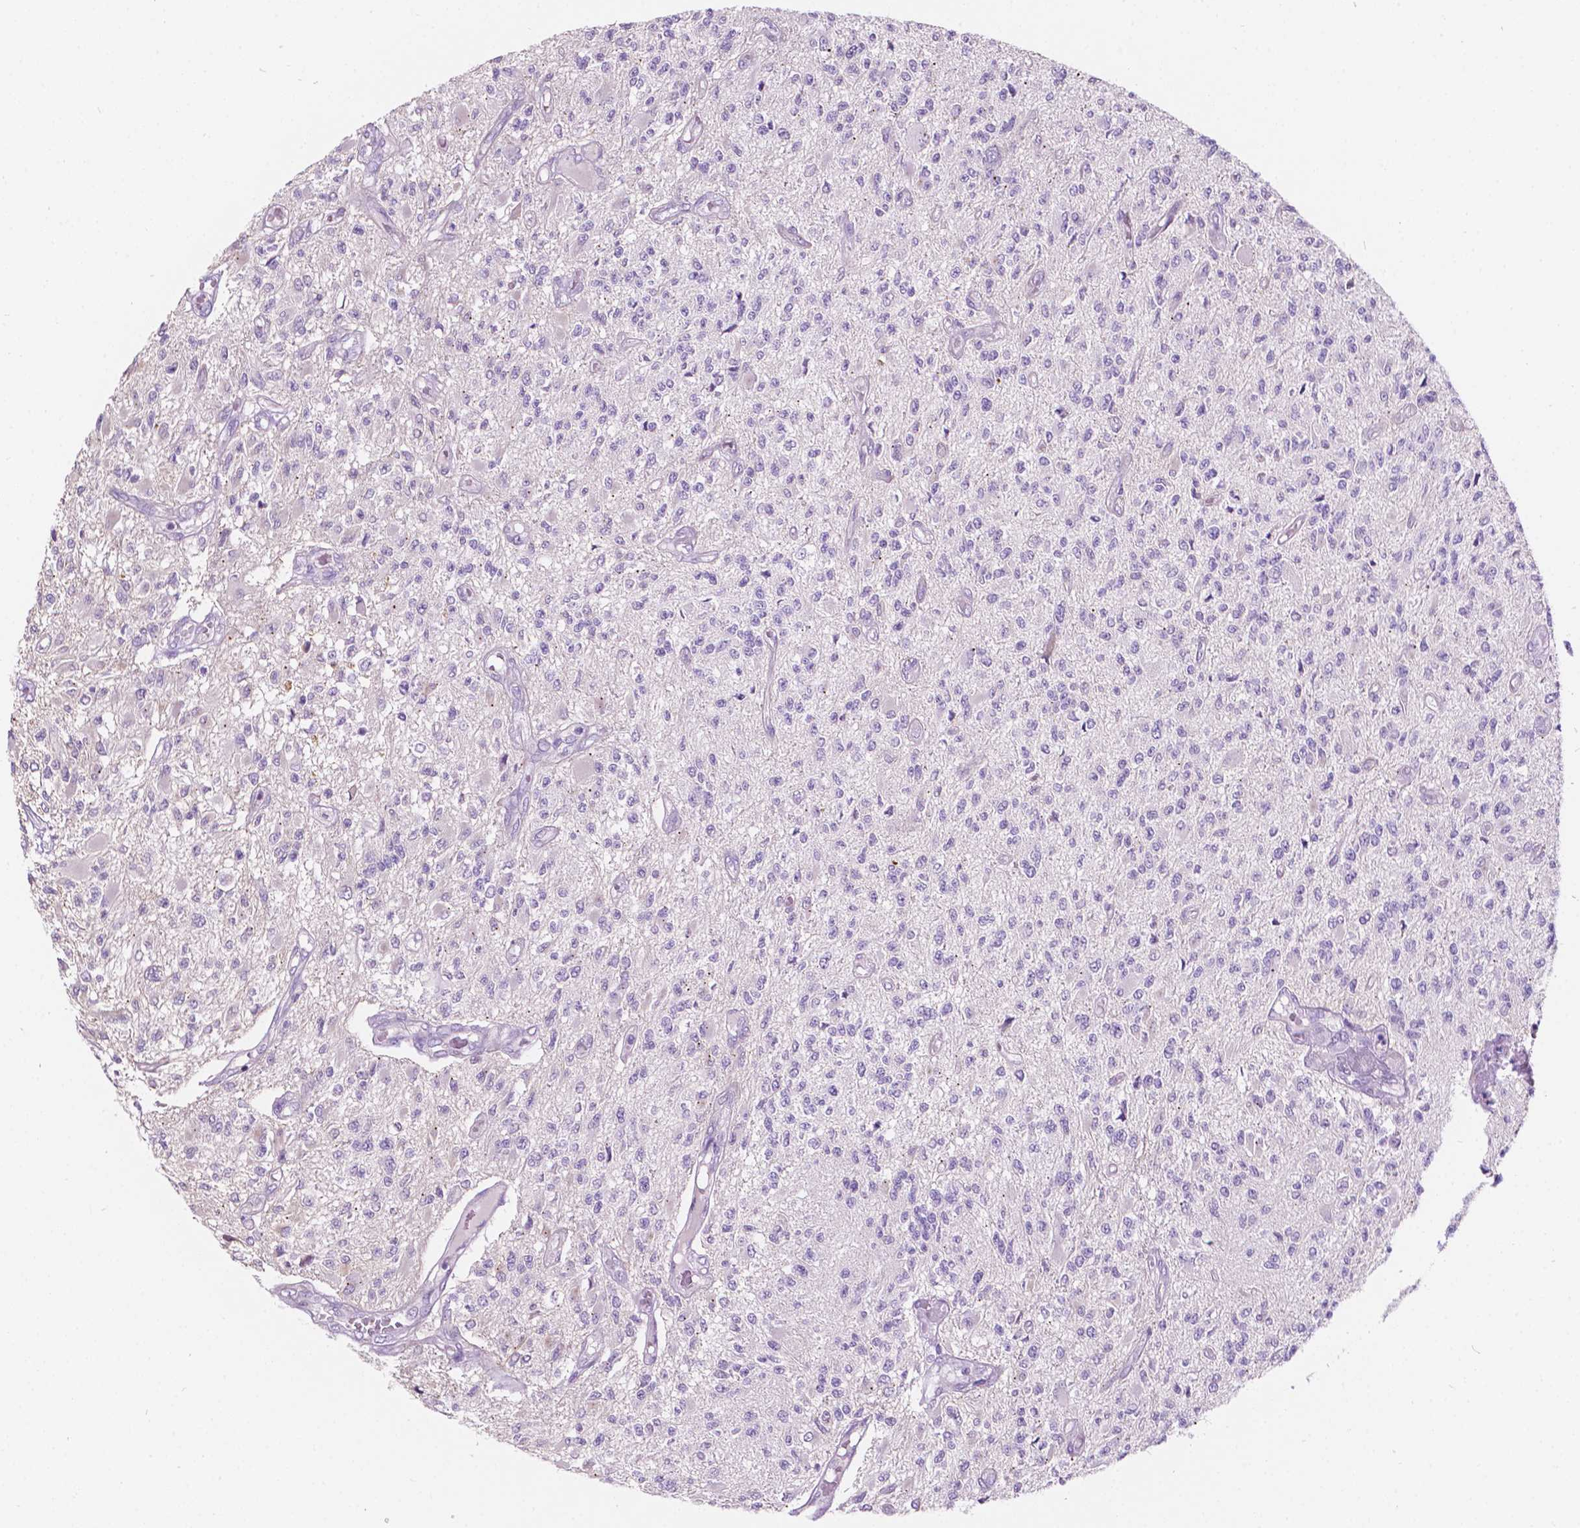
{"staining": {"intensity": "negative", "quantity": "none", "location": "none"}, "tissue": "glioma", "cell_type": "Tumor cells", "image_type": "cancer", "snomed": [{"axis": "morphology", "description": "Glioma, malignant, High grade"}, {"axis": "topography", "description": "Brain"}], "caption": "Immunohistochemistry photomicrograph of neoplastic tissue: human glioma stained with DAB (3,3'-diaminobenzidine) shows no significant protein staining in tumor cells.", "gene": "NOS1AP", "patient": {"sex": "female", "age": 63}}